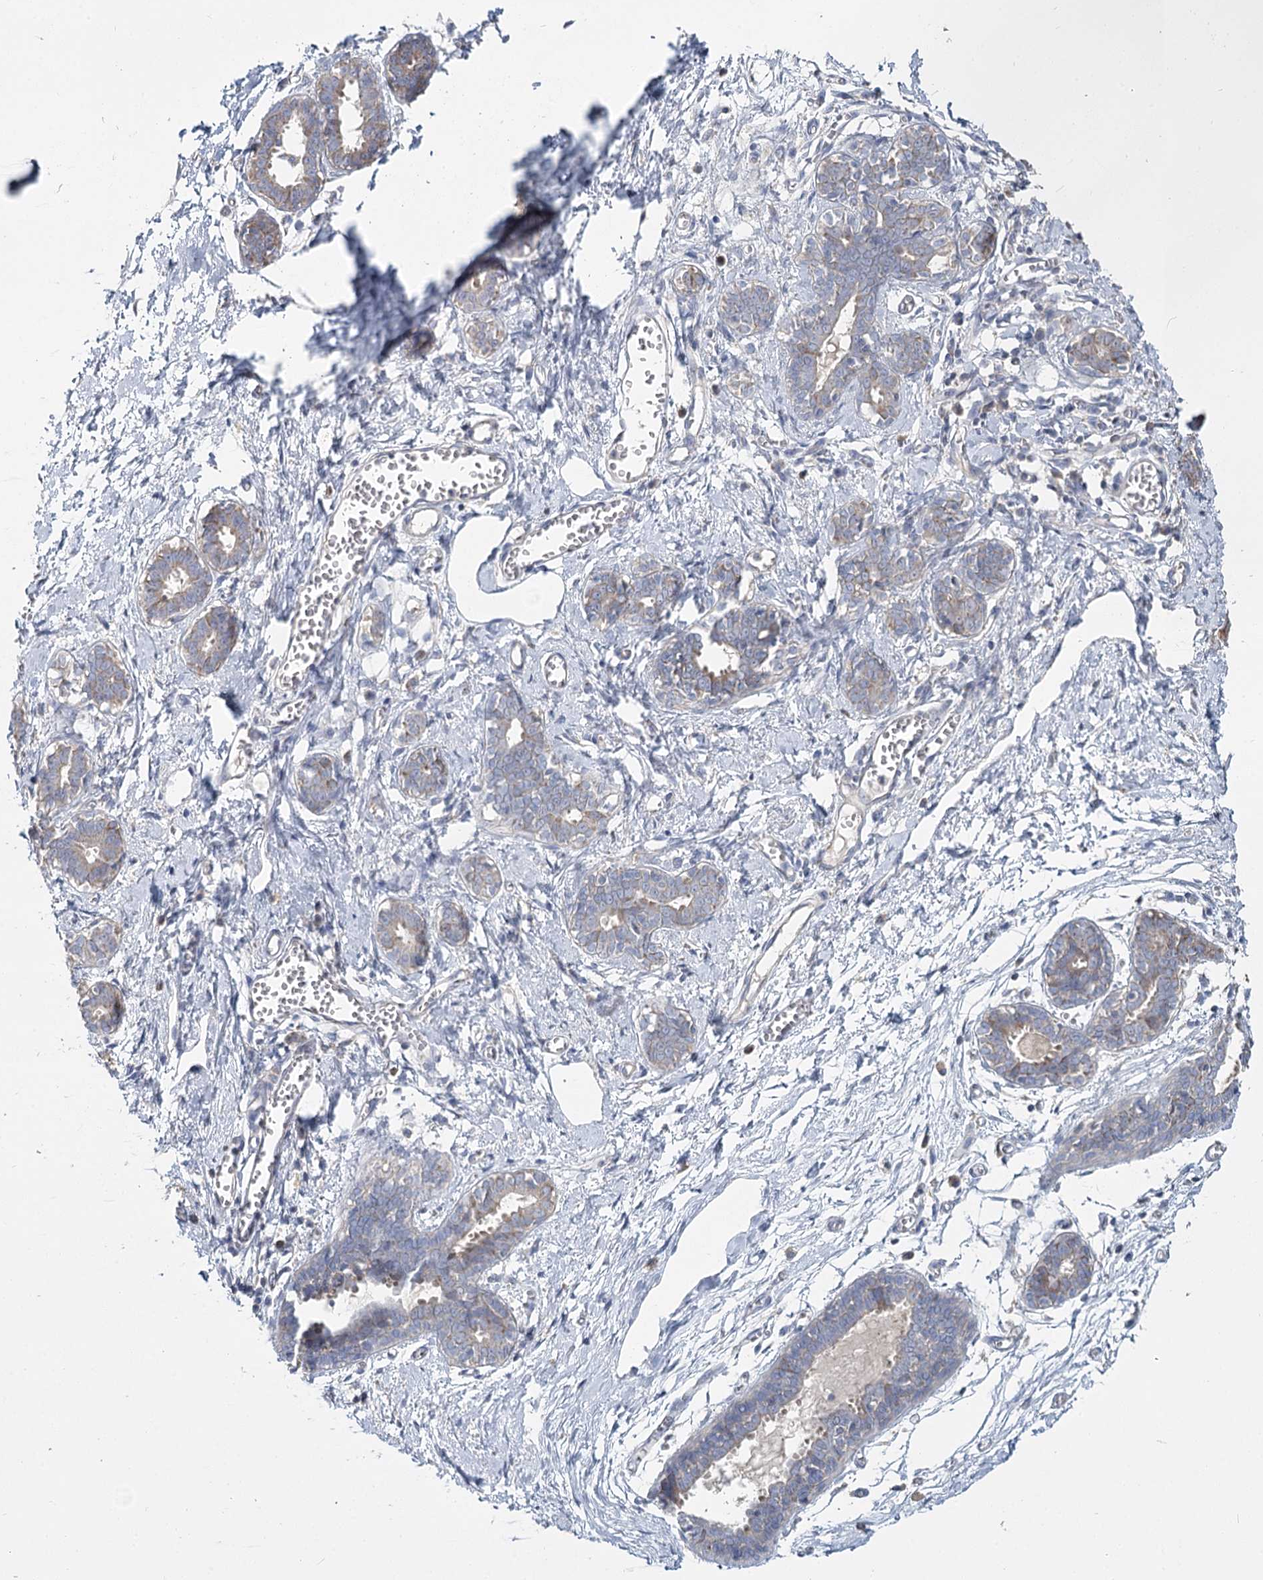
{"staining": {"intensity": "negative", "quantity": "none", "location": "none"}, "tissue": "breast", "cell_type": "Adipocytes", "image_type": "normal", "snomed": [{"axis": "morphology", "description": "Normal tissue, NOS"}, {"axis": "topography", "description": "Breast"}], "caption": "Immunohistochemistry (IHC) photomicrograph of normal breast: human breast stained with DAB exhibits no significant protein staining in adipocytes.", "gene": "ACOX2", "patient": {"sex": "female", "age": 27}}